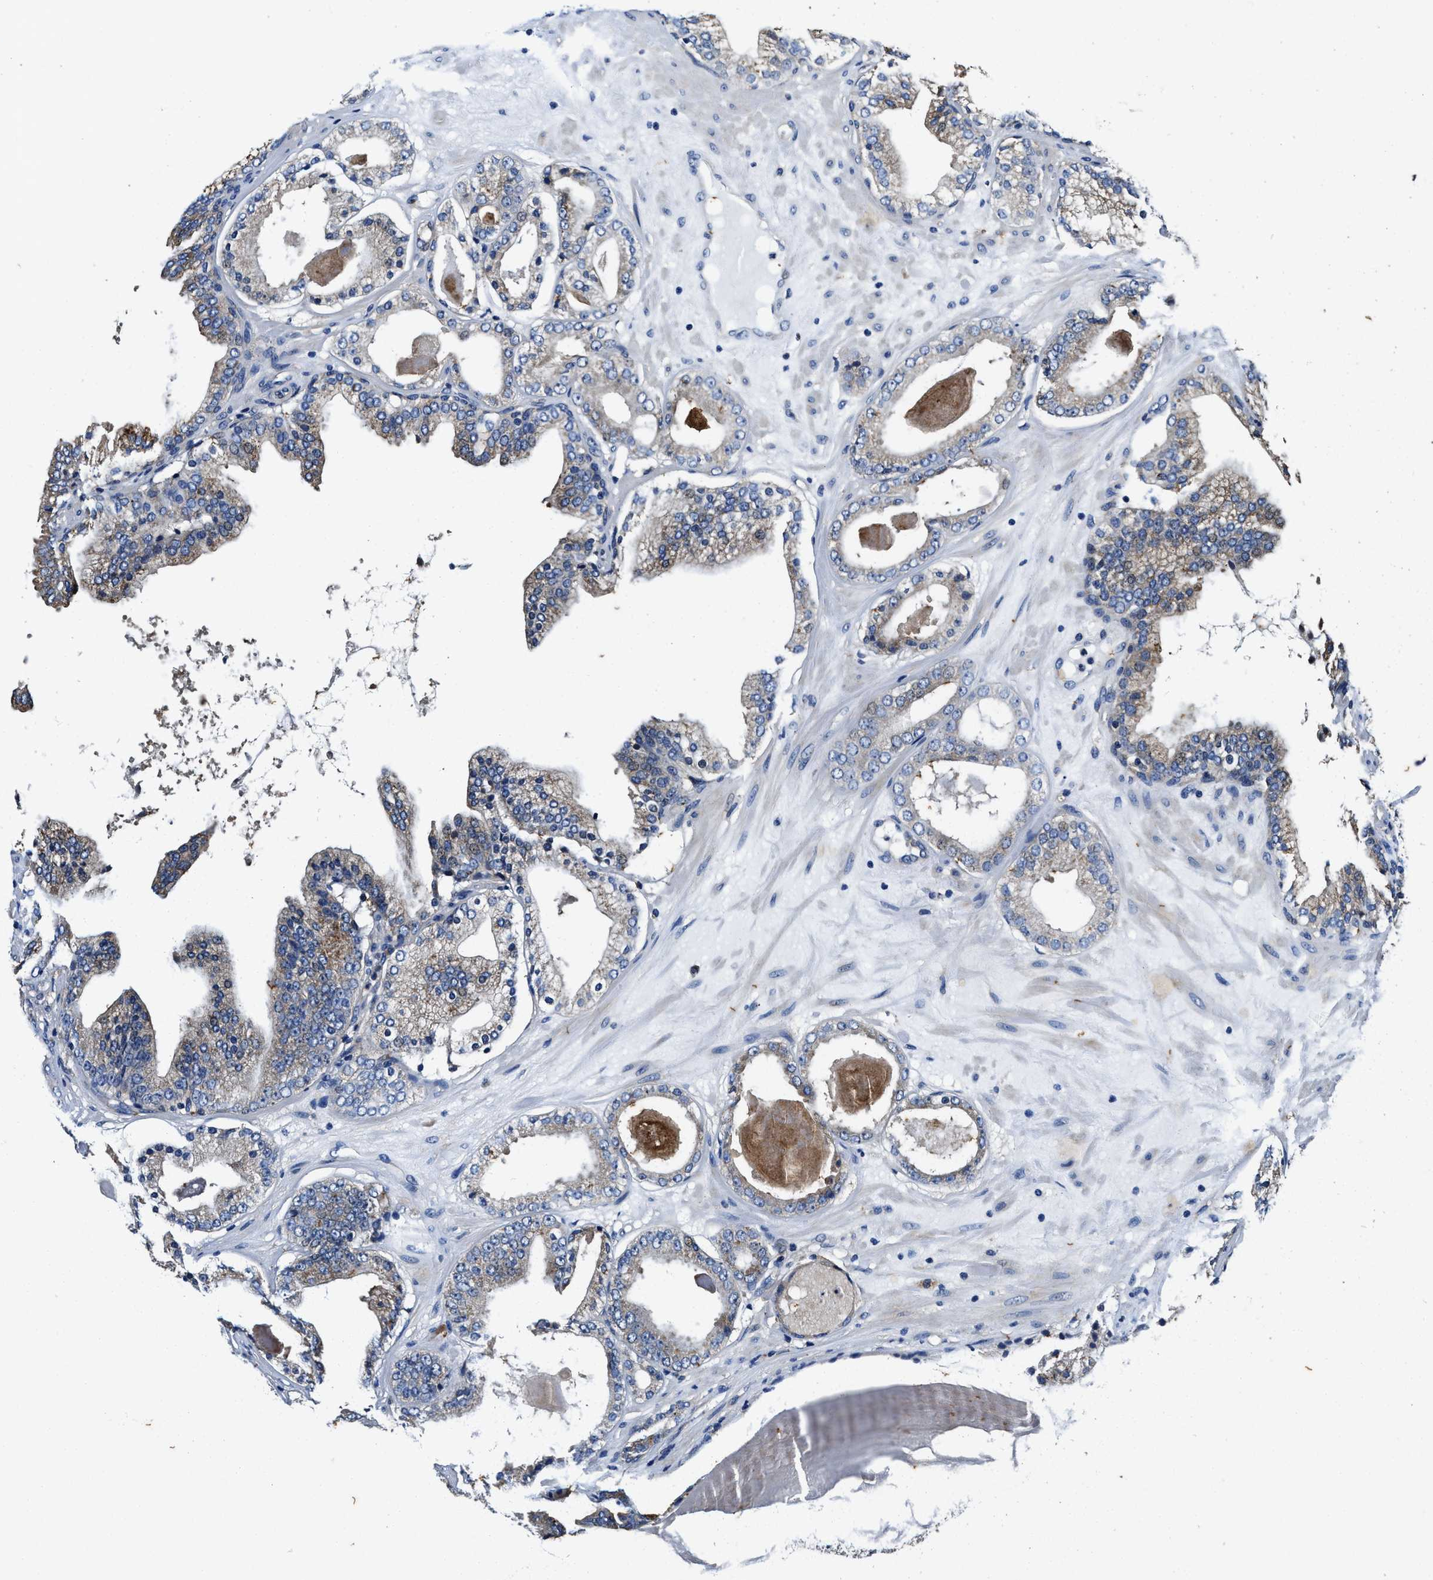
{"staining": {"intensity": "weak", "quantity": "<25%", "location": "cytoplasmic/membranous"}, "tissue": "prostate cancer", "cell_type": "Tumor cells", "image_type": "cancer", "snomed": [{"axis": "morphology", "description": "Adenocarcinoma, High grade"}, {"axis": "topography", "description": "Prostate"}], "caption": "Tumor cells are negative for brown protein staining in prostate cancer (high-grade adenocarcinoma).", "gene": "PI4KB", "patient": {"sex": "male", "age": 68}}